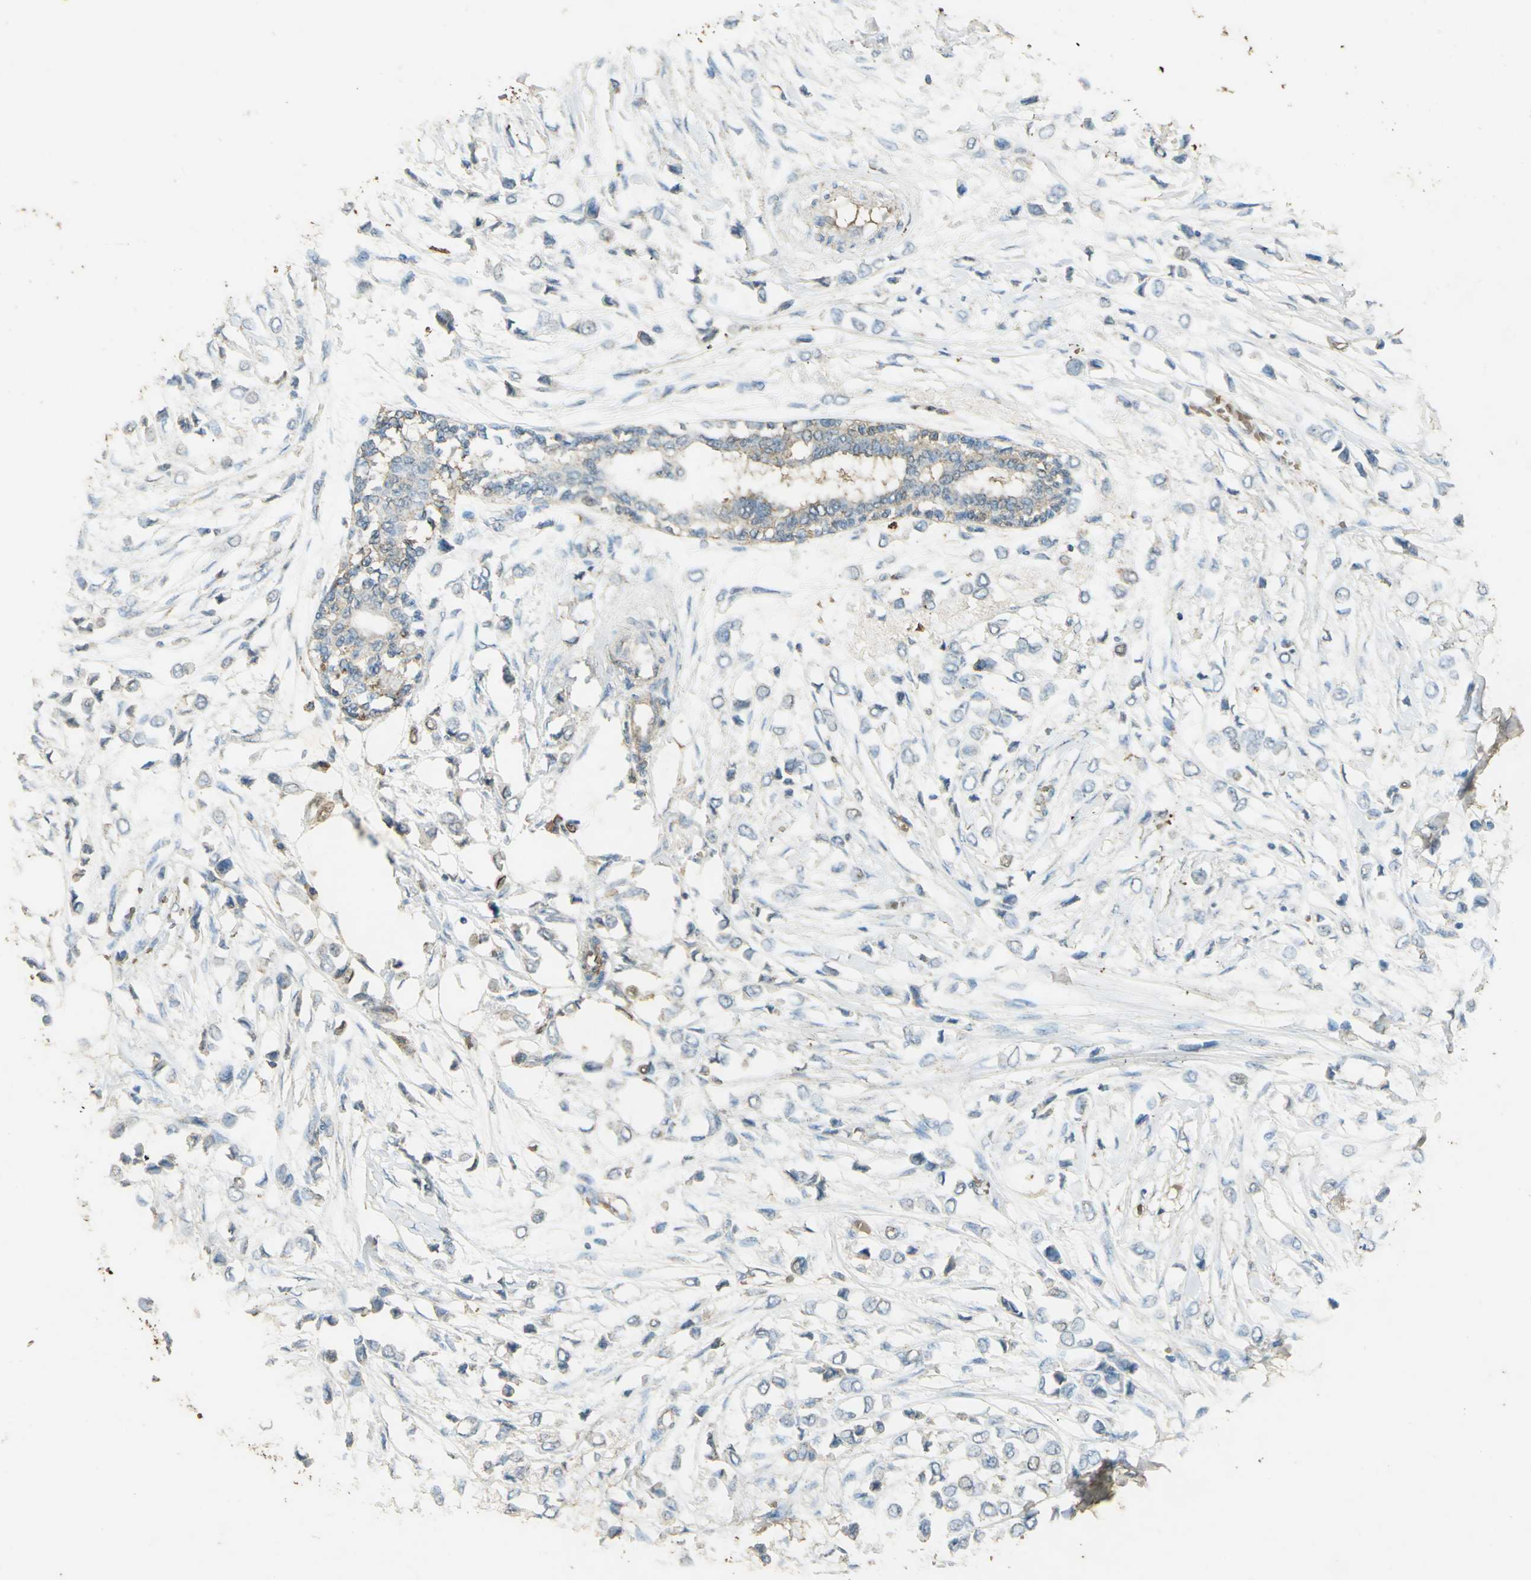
{"staining": {"intensity": "weak", "quantity": "<25%", "location": "cytoplasmic/membranous"}, "tissue": "breast cancer", "cell_type": "Tumor cells", "image_type": "cancer", "snomed": [{"axis": "morphology", "description": "Lobular carcinoma"}, {"axis": "topography", "description": "Breast"}], "caption": "An immunohistochemistry (IHC) micrograph of breast cancer is shown. There is no staining in tumor cells of breast cancer. (DAB (3,3'-diaminobenzidine) IHC with hematoxylin counter stain).", "gene": "TRAPPC2", "patient": {"sex": "female", "age": 51}}